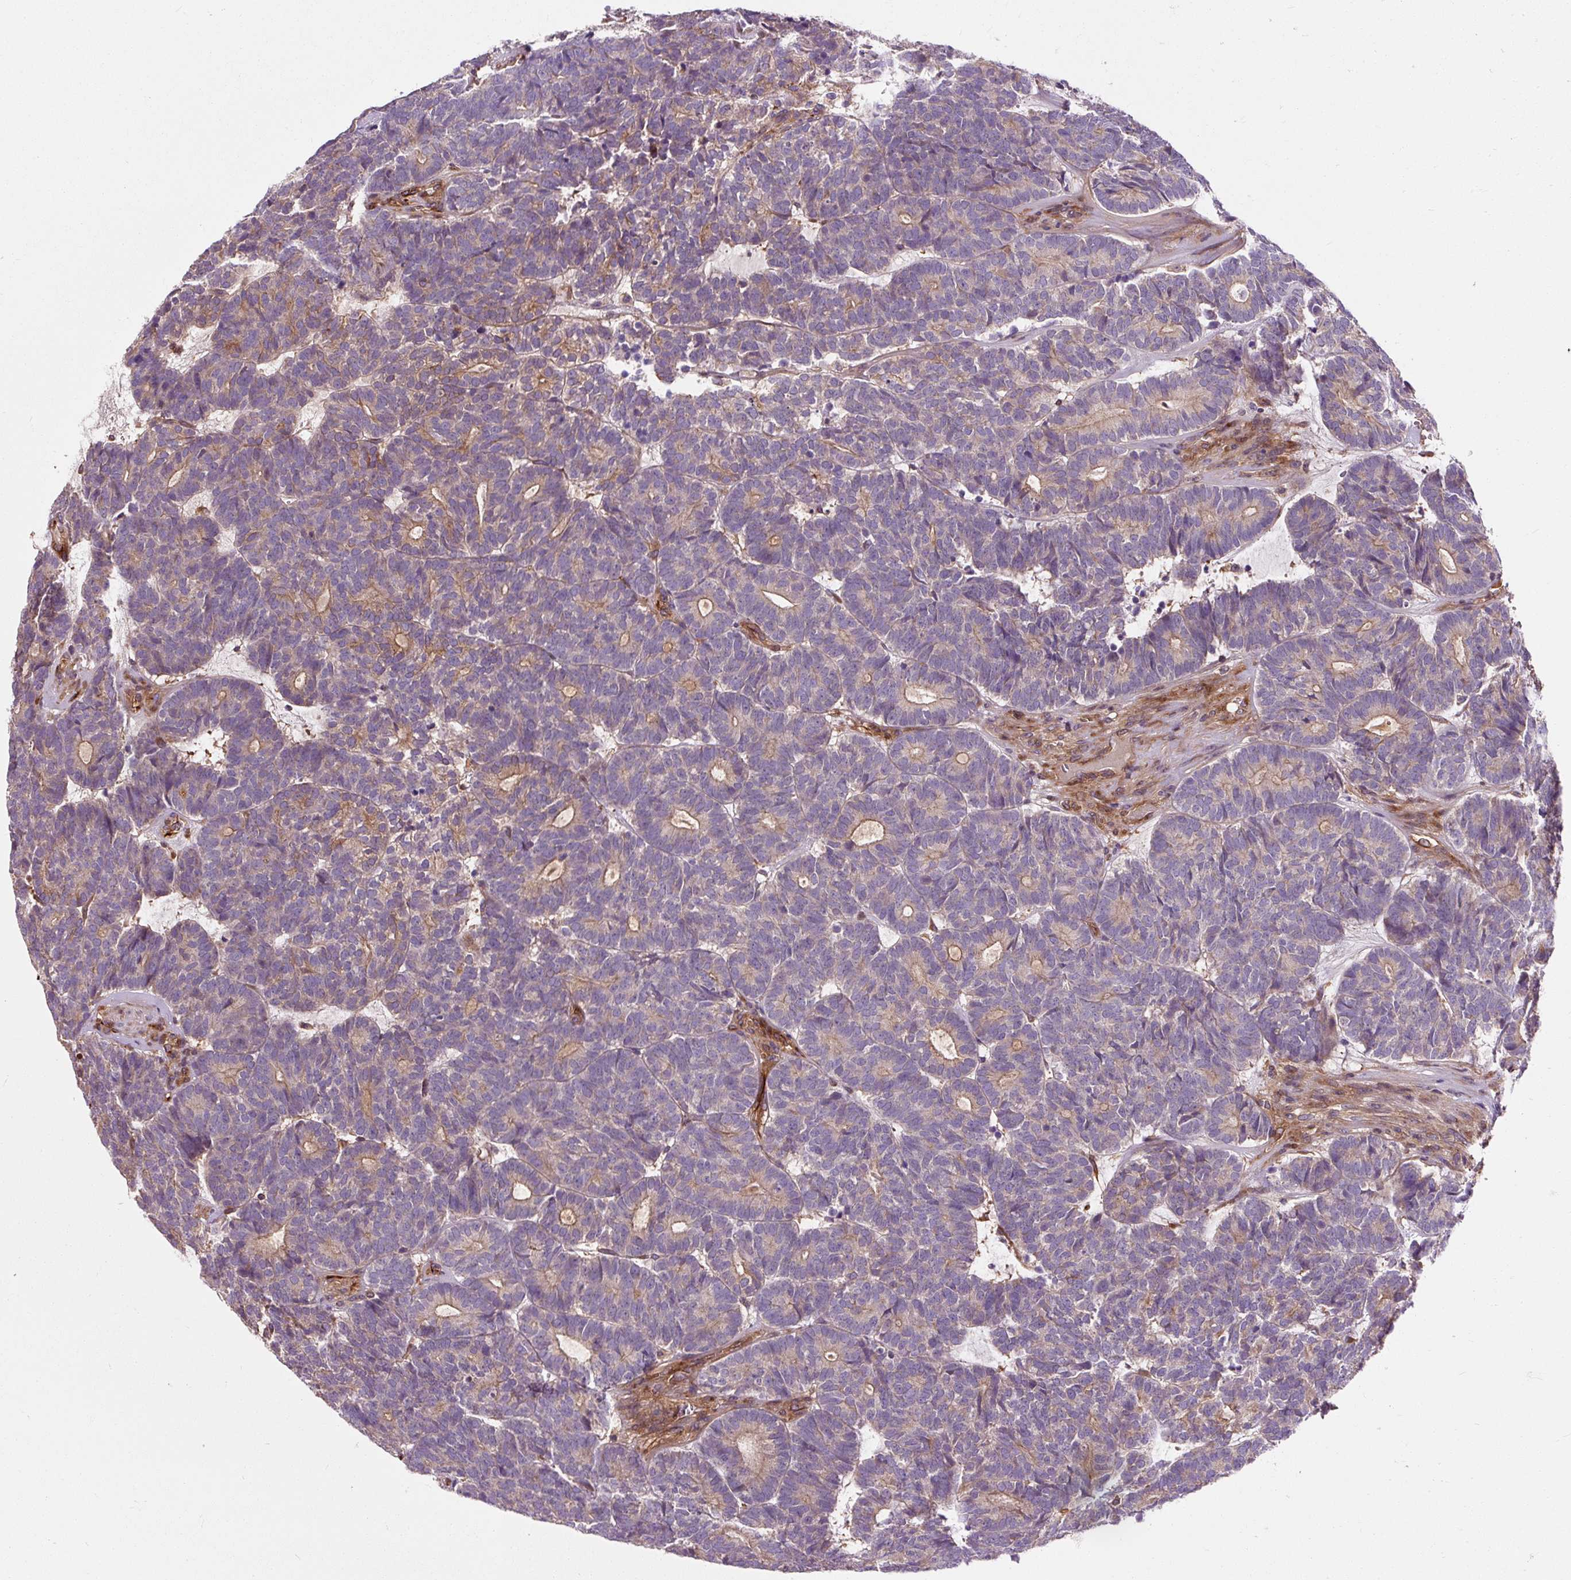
{"staining": {"intensity": "moderate", "quantity": "25%-75%", "location": "cytoplasmic/membranous"}, "tissue": "head and neck cancer", "cell_type": "Tumor cells", "image_type": "cancer", "snomed": [{"axis": "morphology", "description": "Adenocarcinoma, NOS"}, {"axis": "topography", "description": "Head-Neck"}], "caption": "Head and neck cancer (adenocarcinoma) stained with a brown dye displays moderate cytoplasmic/membranous positive staining in approximately 25%-75% of tumor cells.", "gene": "PCDHGB3", "patient": {"sex": "female", "age": 81}}